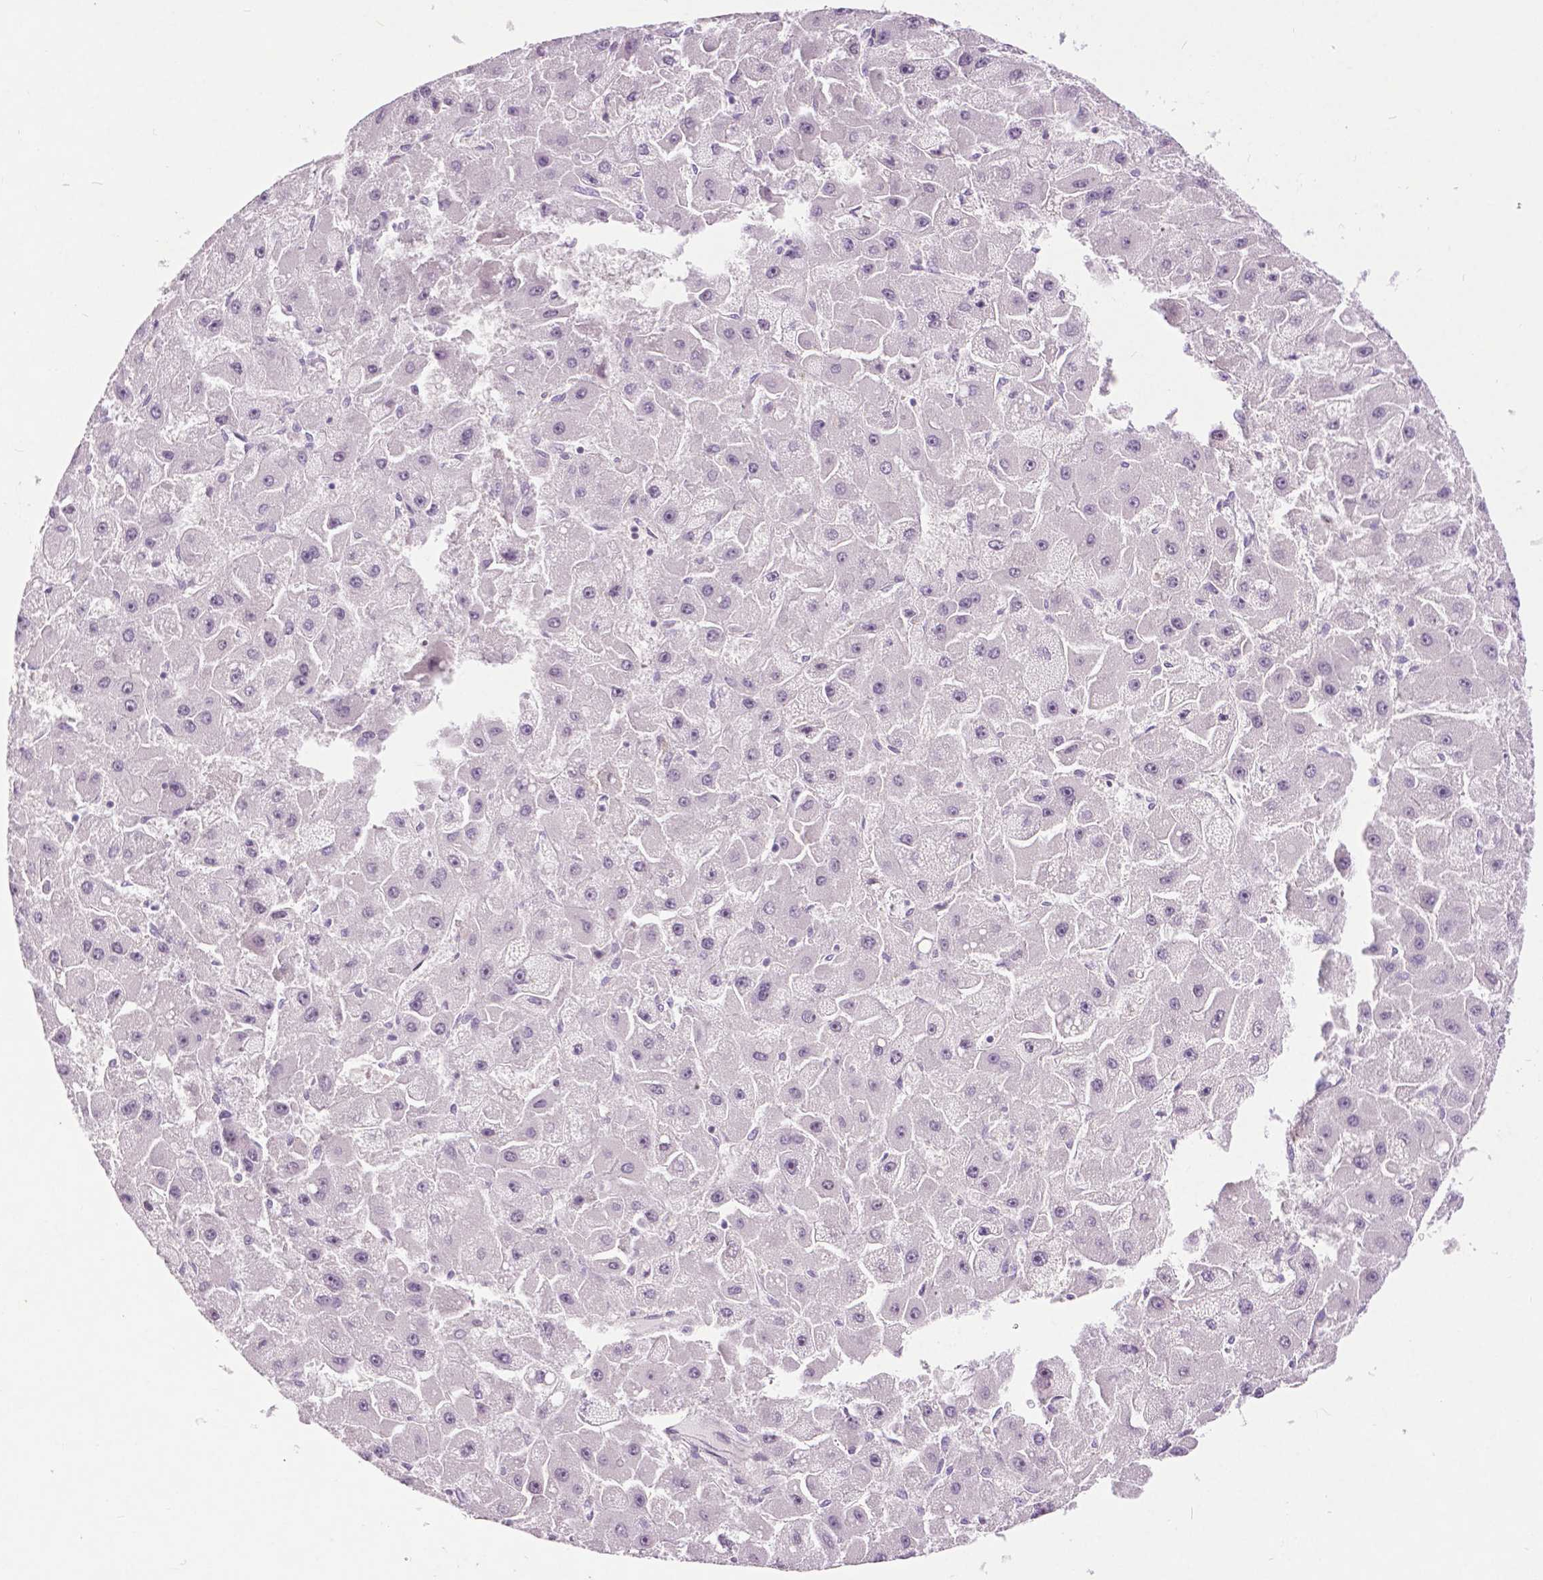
{"staining": {"intensity": "negative", "quantity": "none", "location": "none"}, "tissue": "liver cancer", "cell_type": "Tumor cells", "image_type": "cancer", "snomed": [{"axis": "morphology", "description": "Carcinoma, Hepatocellular, NOS"}, {"axis": "topography", "description": "Liver"}], "caption": "Tumor cells are negative for protein expression in human liver cancer.", "gene": "TP53TG5", "patient": {"sex": "female", "age": 25}}